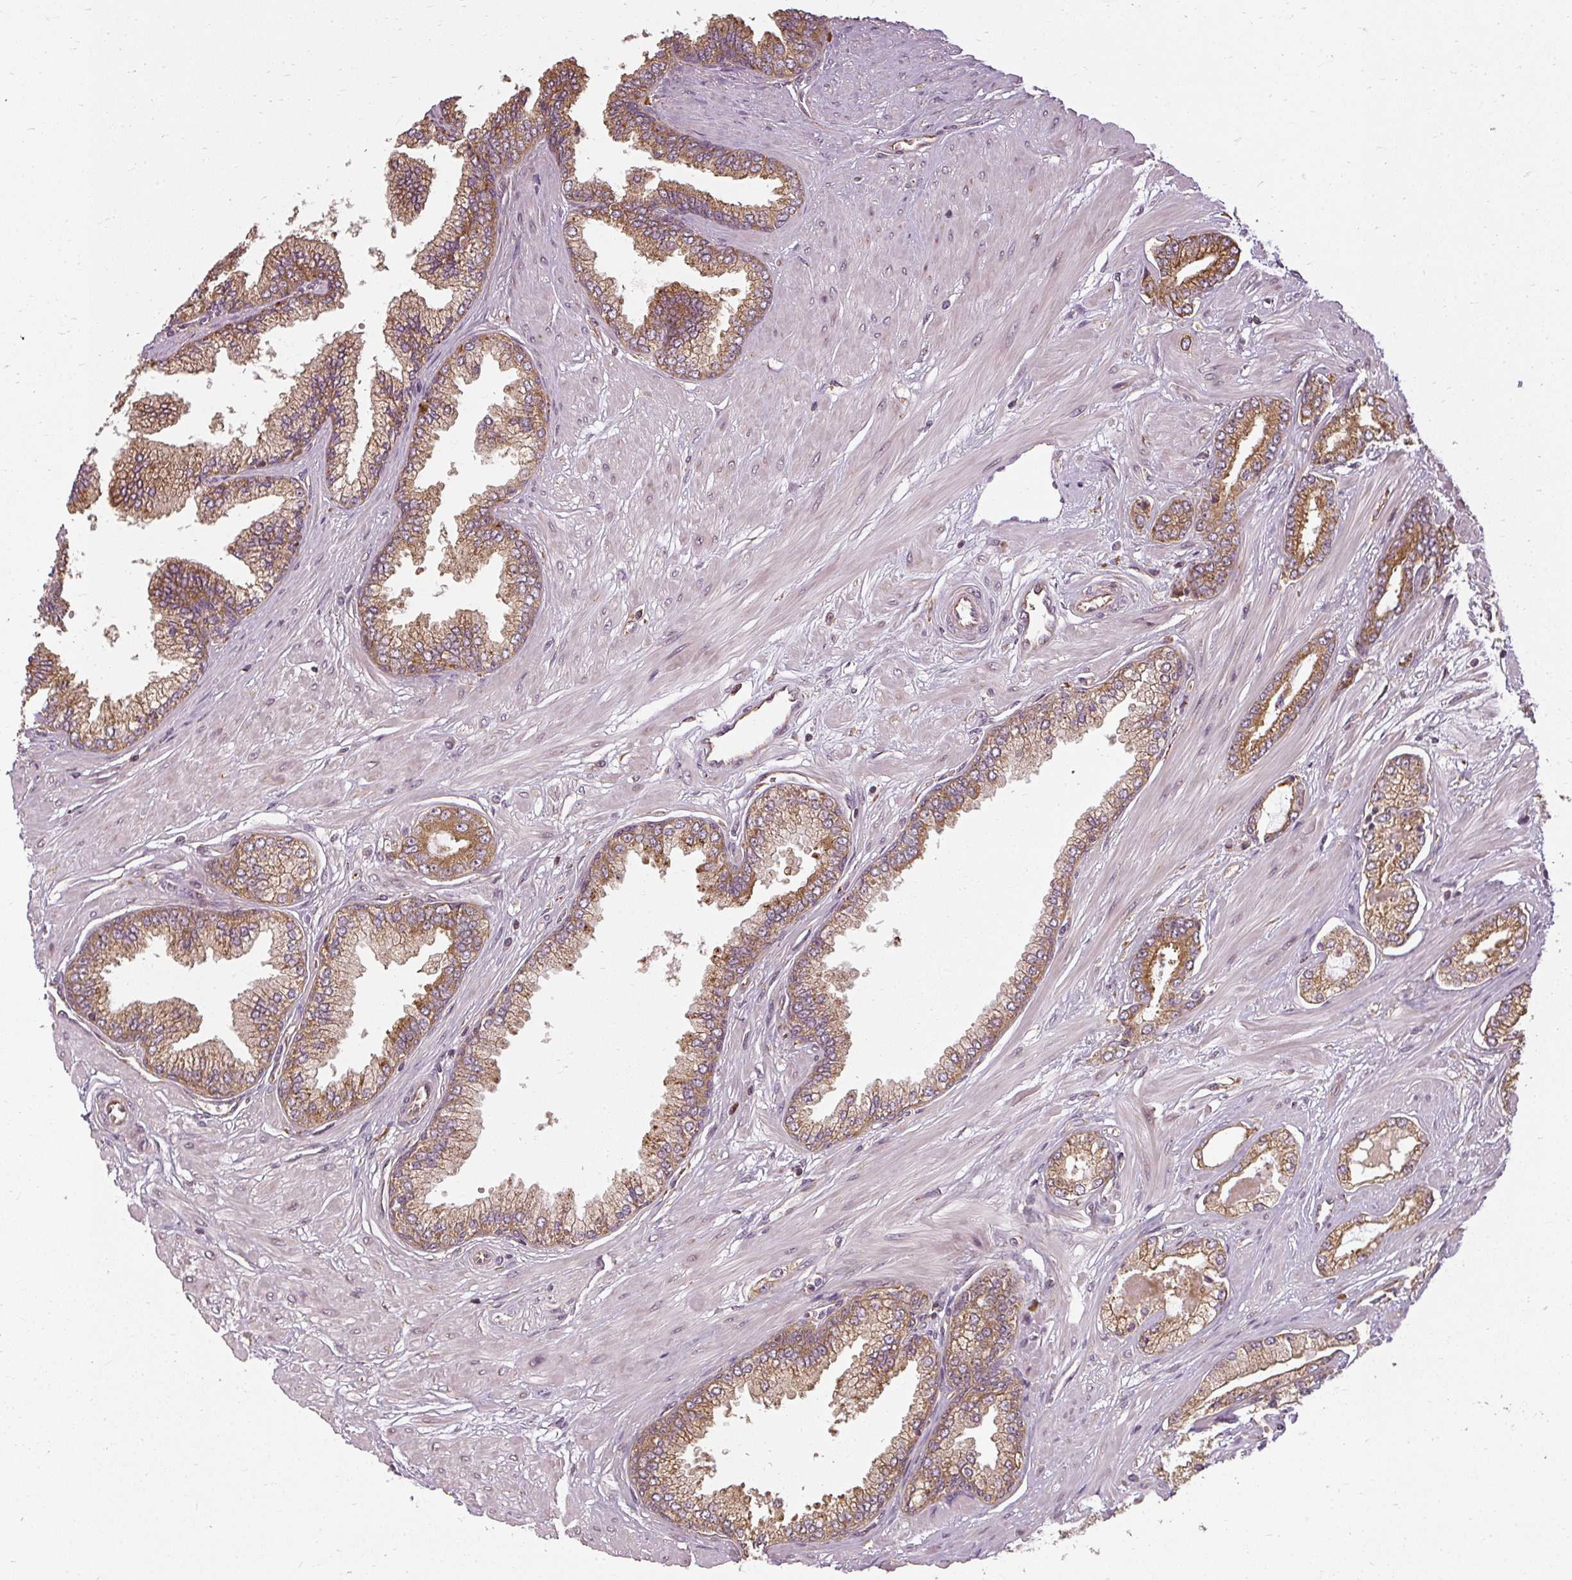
{"staining": {"intensity": "moderate", "quantity": ">75%", "location": "cytoplasmic/membranous"}, "tissue": "prostate cancer", "cell_type": "Tumor cells", "image_type": "cancer", "snomed": [{"axis": "morphology", "description": "Adenocarcinoma, Low grade"}, {"axis": "topography", "description": "Prostate"}], "caption": "Adenocarcinoma (low-grade) (prostate) stained with IHC reveals moderate cytoplasmic/membranous staining in about >75% of tumor cells.", "gene": "RPL24", "patient": {"sex": "male", "age": 64}}